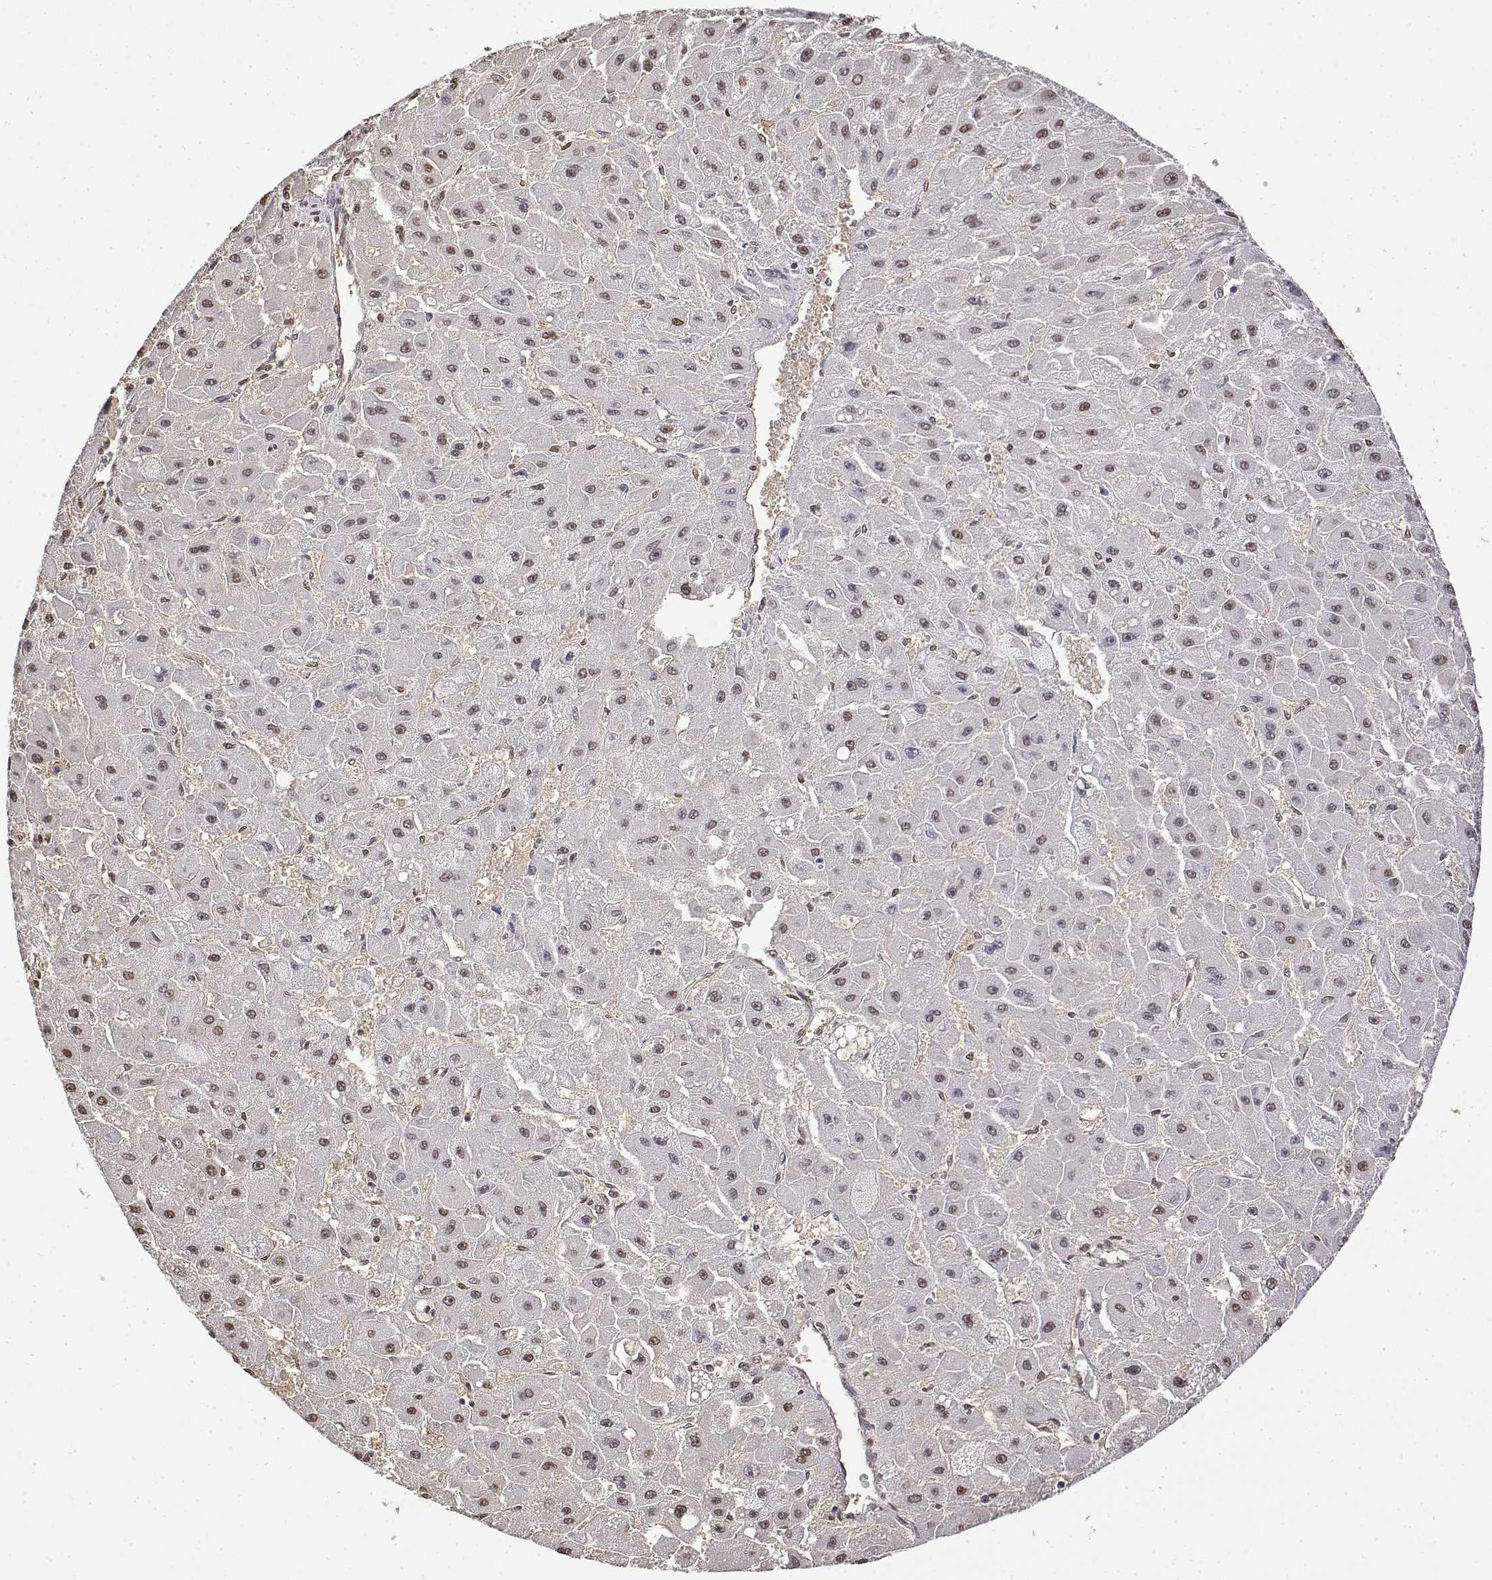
{"staining": {"intensity": "moderate", "quantity": "<25%", "location": "cytoplasmic/membranous"}, "tissue": "liver cancer", "cell_type": "Tumor cells", "image_type": "cancer", "snomed": [{"axis": "morphology", "description": "Carcinoma, Hepatocellular, NOS"}, {"axis": "topography", "description": "Liver"}], "caption": "Protein staining by immunohistochemistry reveals moderate cytoplasmic/membranous staining in approximately <25% of tumor cells in liver cancer (hepatocellular carcinoma).", "gene": "TPI1", "patient": {"sex": "female", "age": 25}}